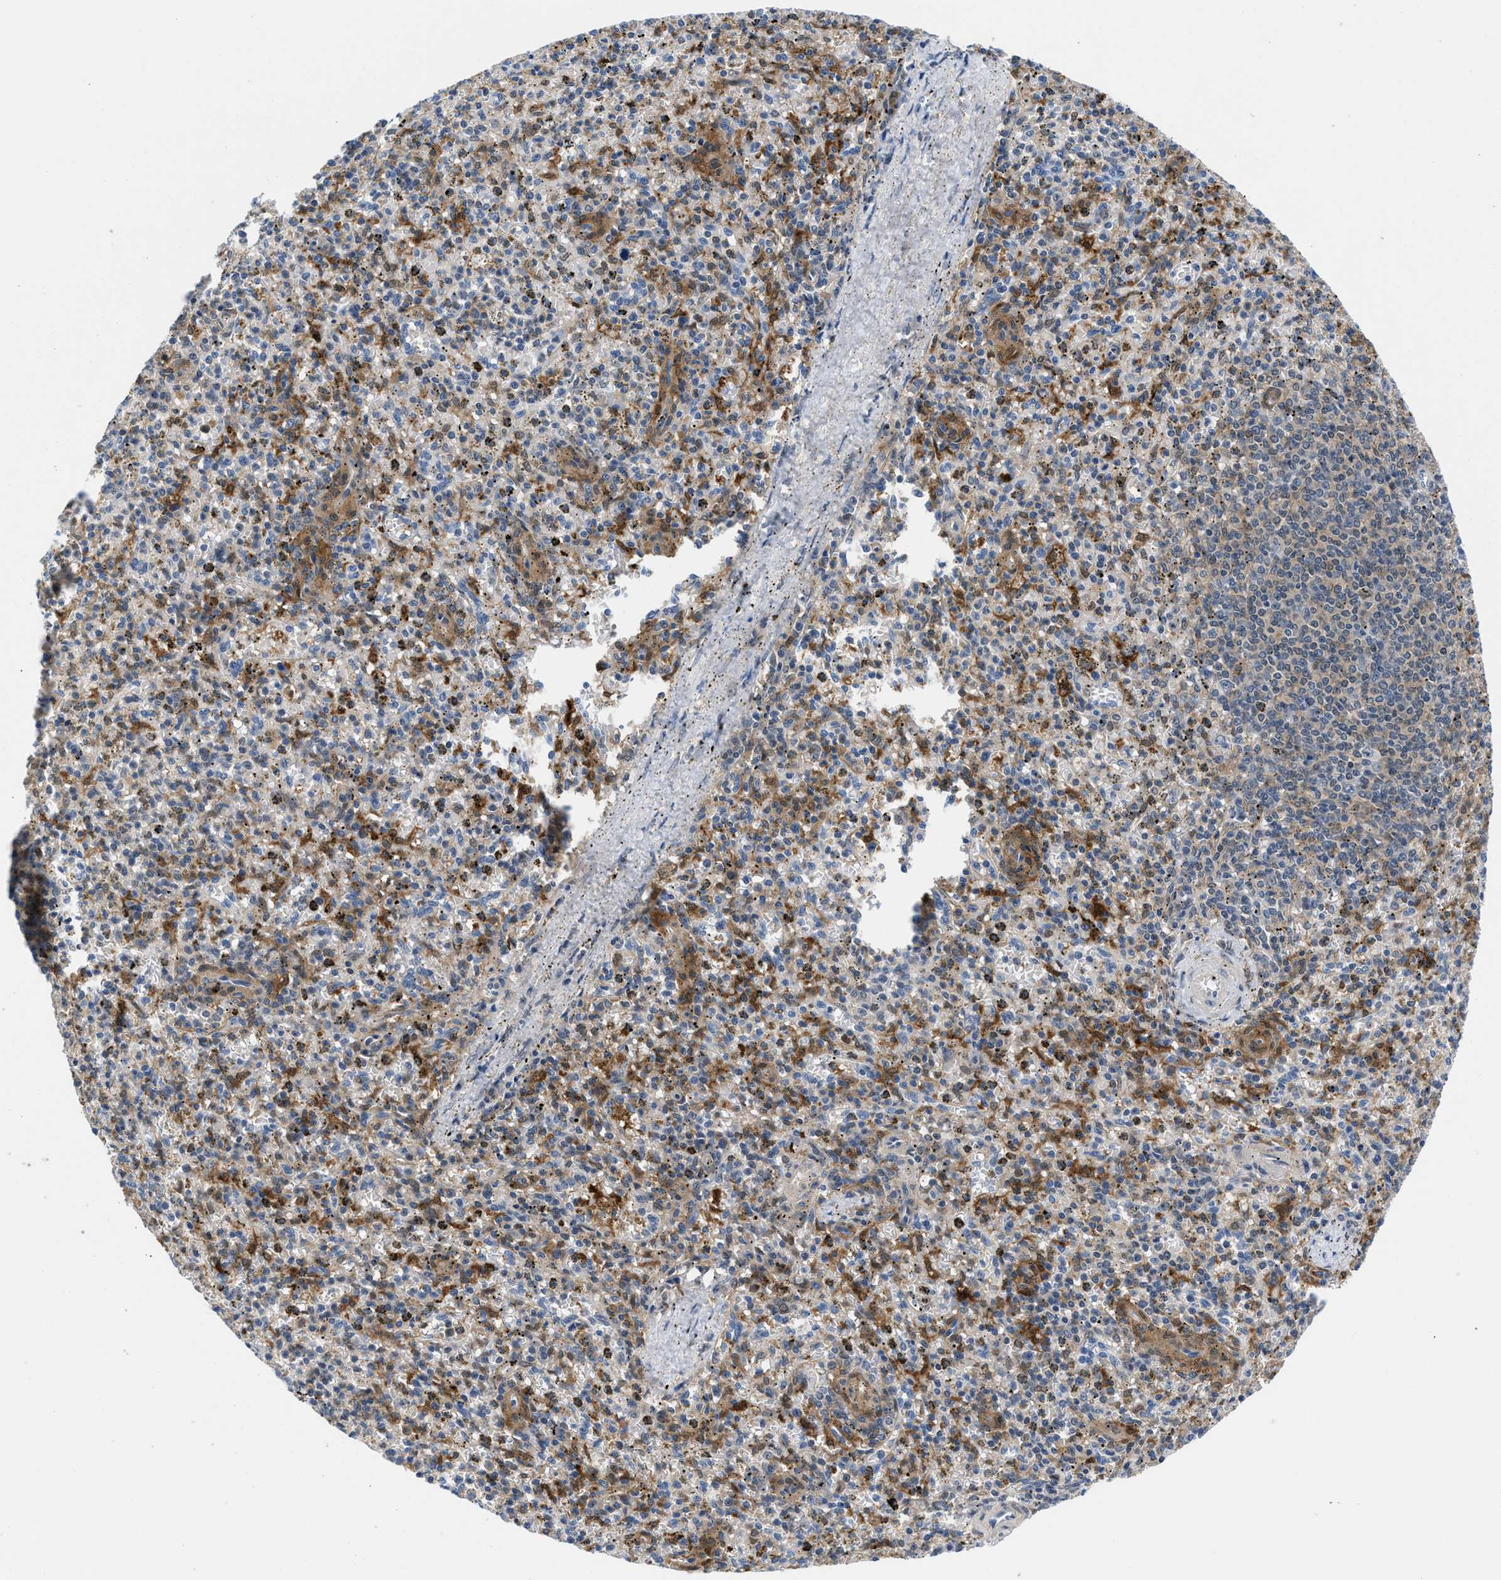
{"staining": {"intensity": "negative", "quantity": "none", "location": "none"}, "tissue": "spleen", "cell_type": "Cells in red pulp", "image_type": "normal", "snomed": [{"axis": "morphology", "description": "Normal tissue, NOS"}, {"axis": "topography", "description": "Spleen"}], "caption": "This histopathology image is of unremarkable spleen stained with immunohistochemistry to label a protein in brown with the nuclei are counter-stained blue. There is no expression in cells in red pulp.", "gene": "CBR1", "patient": {"sex": "male", "age": 72}}